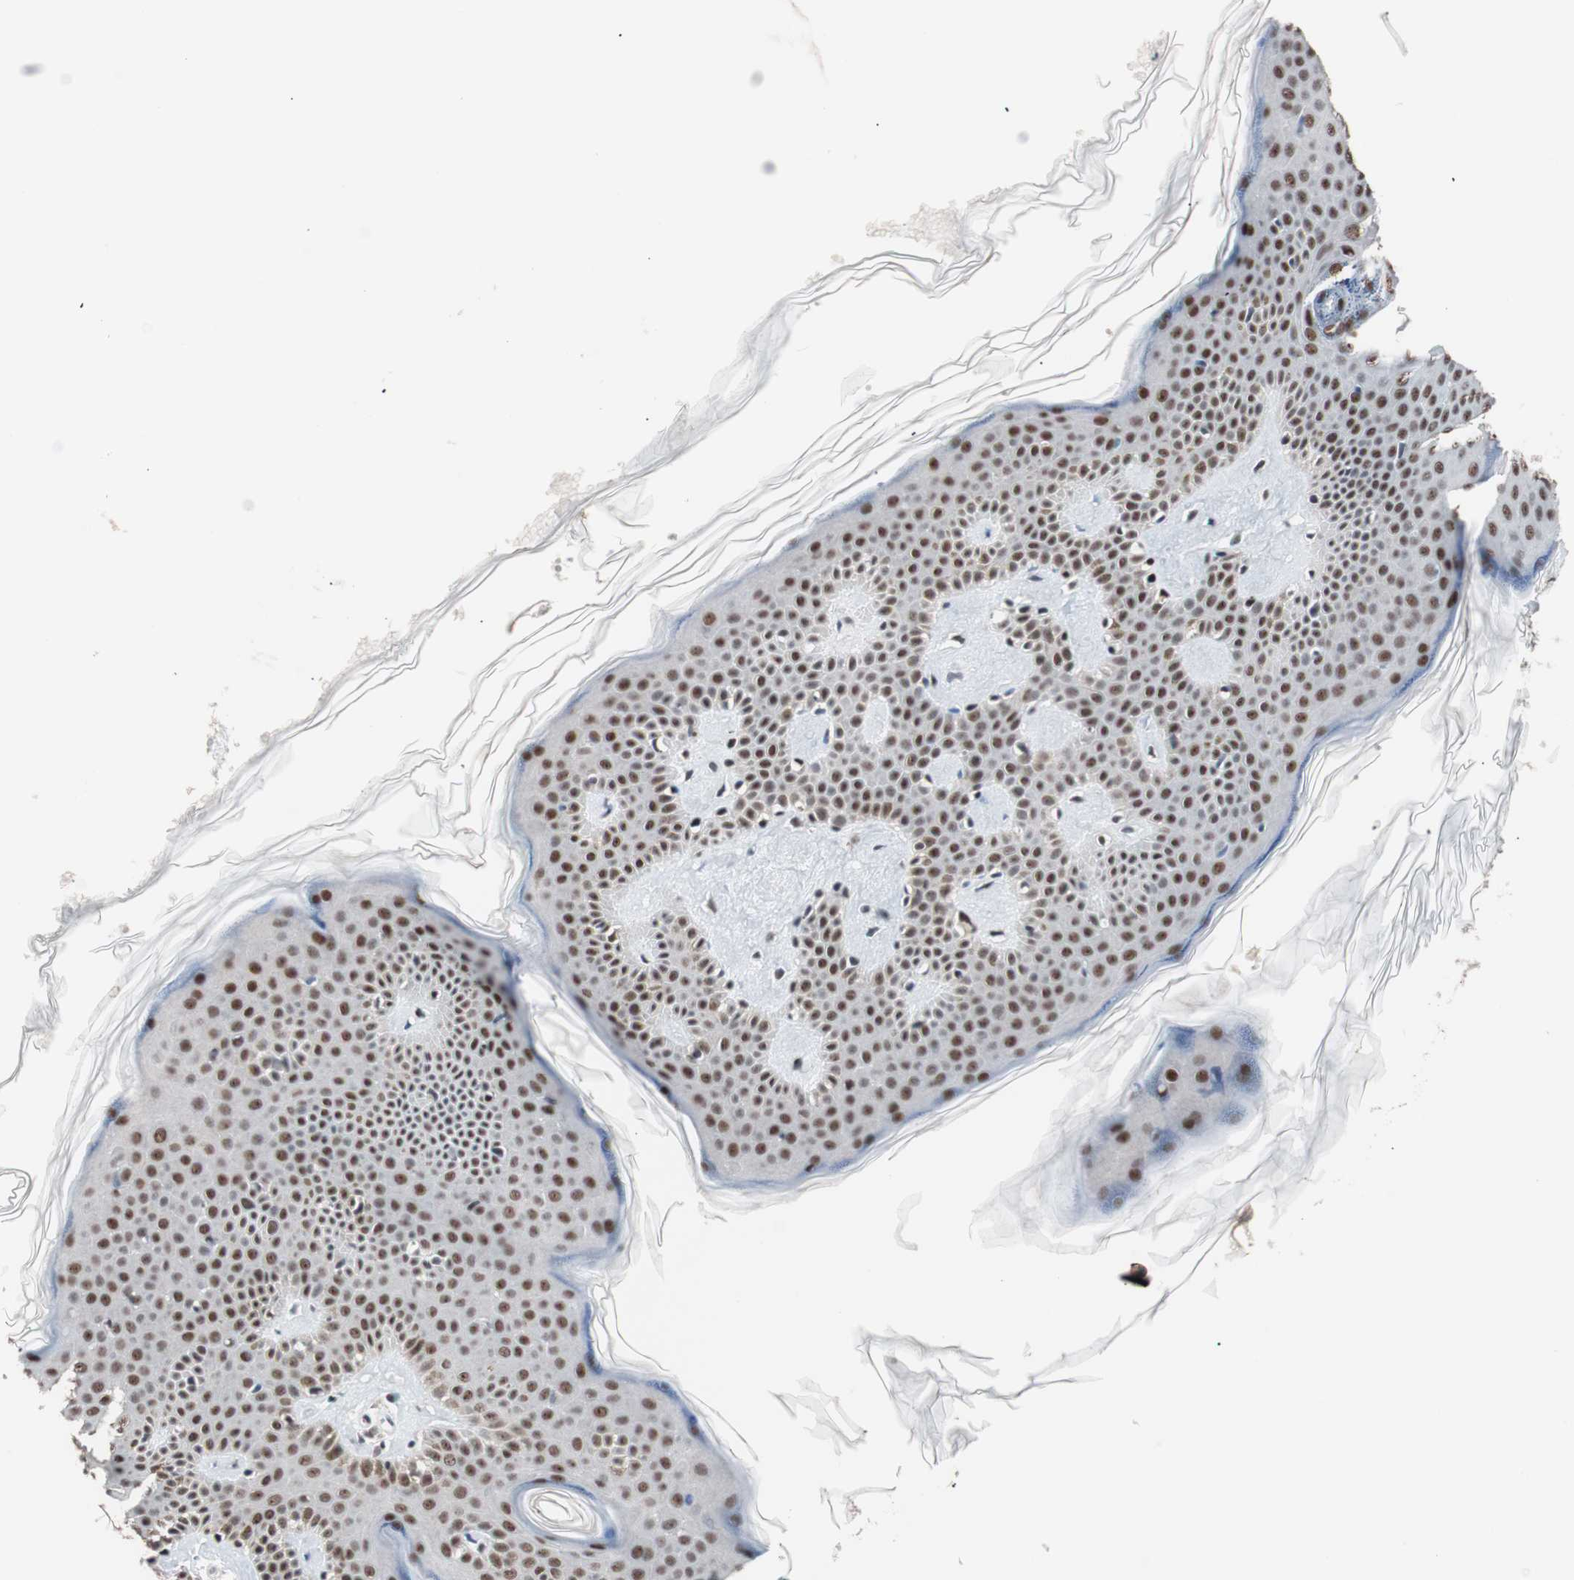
{"staining": {"intensity": "strong", "quantity": ">75%", "location": "nuclear"}, "tissue": "skin", "cell_type": "Fibroblasts", "image_type": "normal", "snomed": [{"axis": "morphology", "description": "Normal tissue, NOS"}, {"axis": "topography", "description": "Skin"}], "caption": "Skin stained with a brown dye reveals strong nuclear positive expression in approximately >75% of fibroblasts.", "gene": "LIG3", "patient": {"sex": "male", "age": 67}}